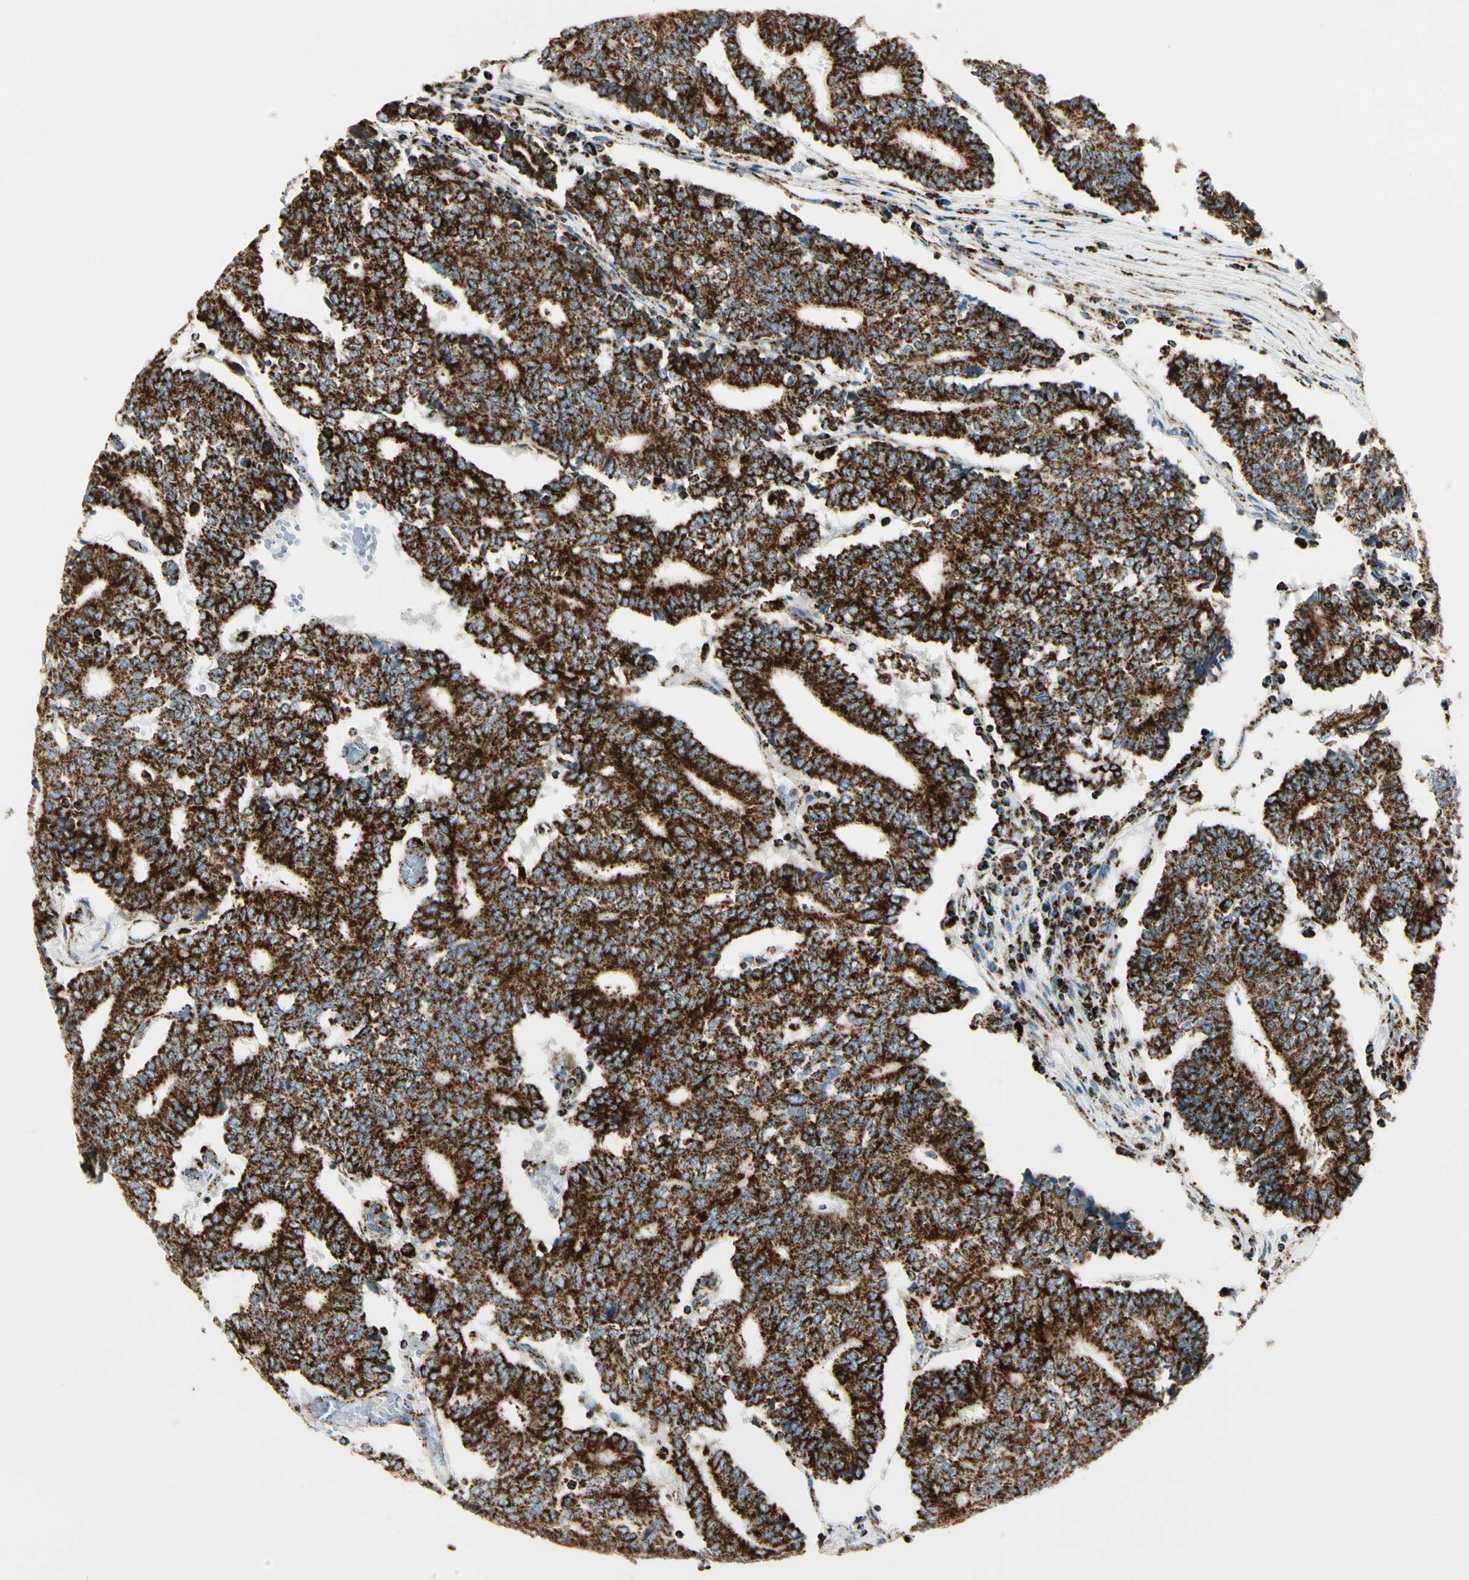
{"staining": {"intensity": "strong", "quantity": ">75%", "location": "cytoplasmic/membranous"}, "tissue": "prostate cancer", "cell_type": "Tumor cells", "image_type": "cancer", "snomed": [{"axis": "morphology", "description": "Adenocarcinoma, High grade"}, {"axis": "topography", "description": "Prostate"}], "caption": "There is high levels of strong cytoplasmic/membranous expression in tumor cells of prostate cancer (adenocarcinoma (high-grade)), as demonstrated by immunohistochemical staining (brown color).", "gene": "ME2", "patient": {"sex": "male", "age": 55}}